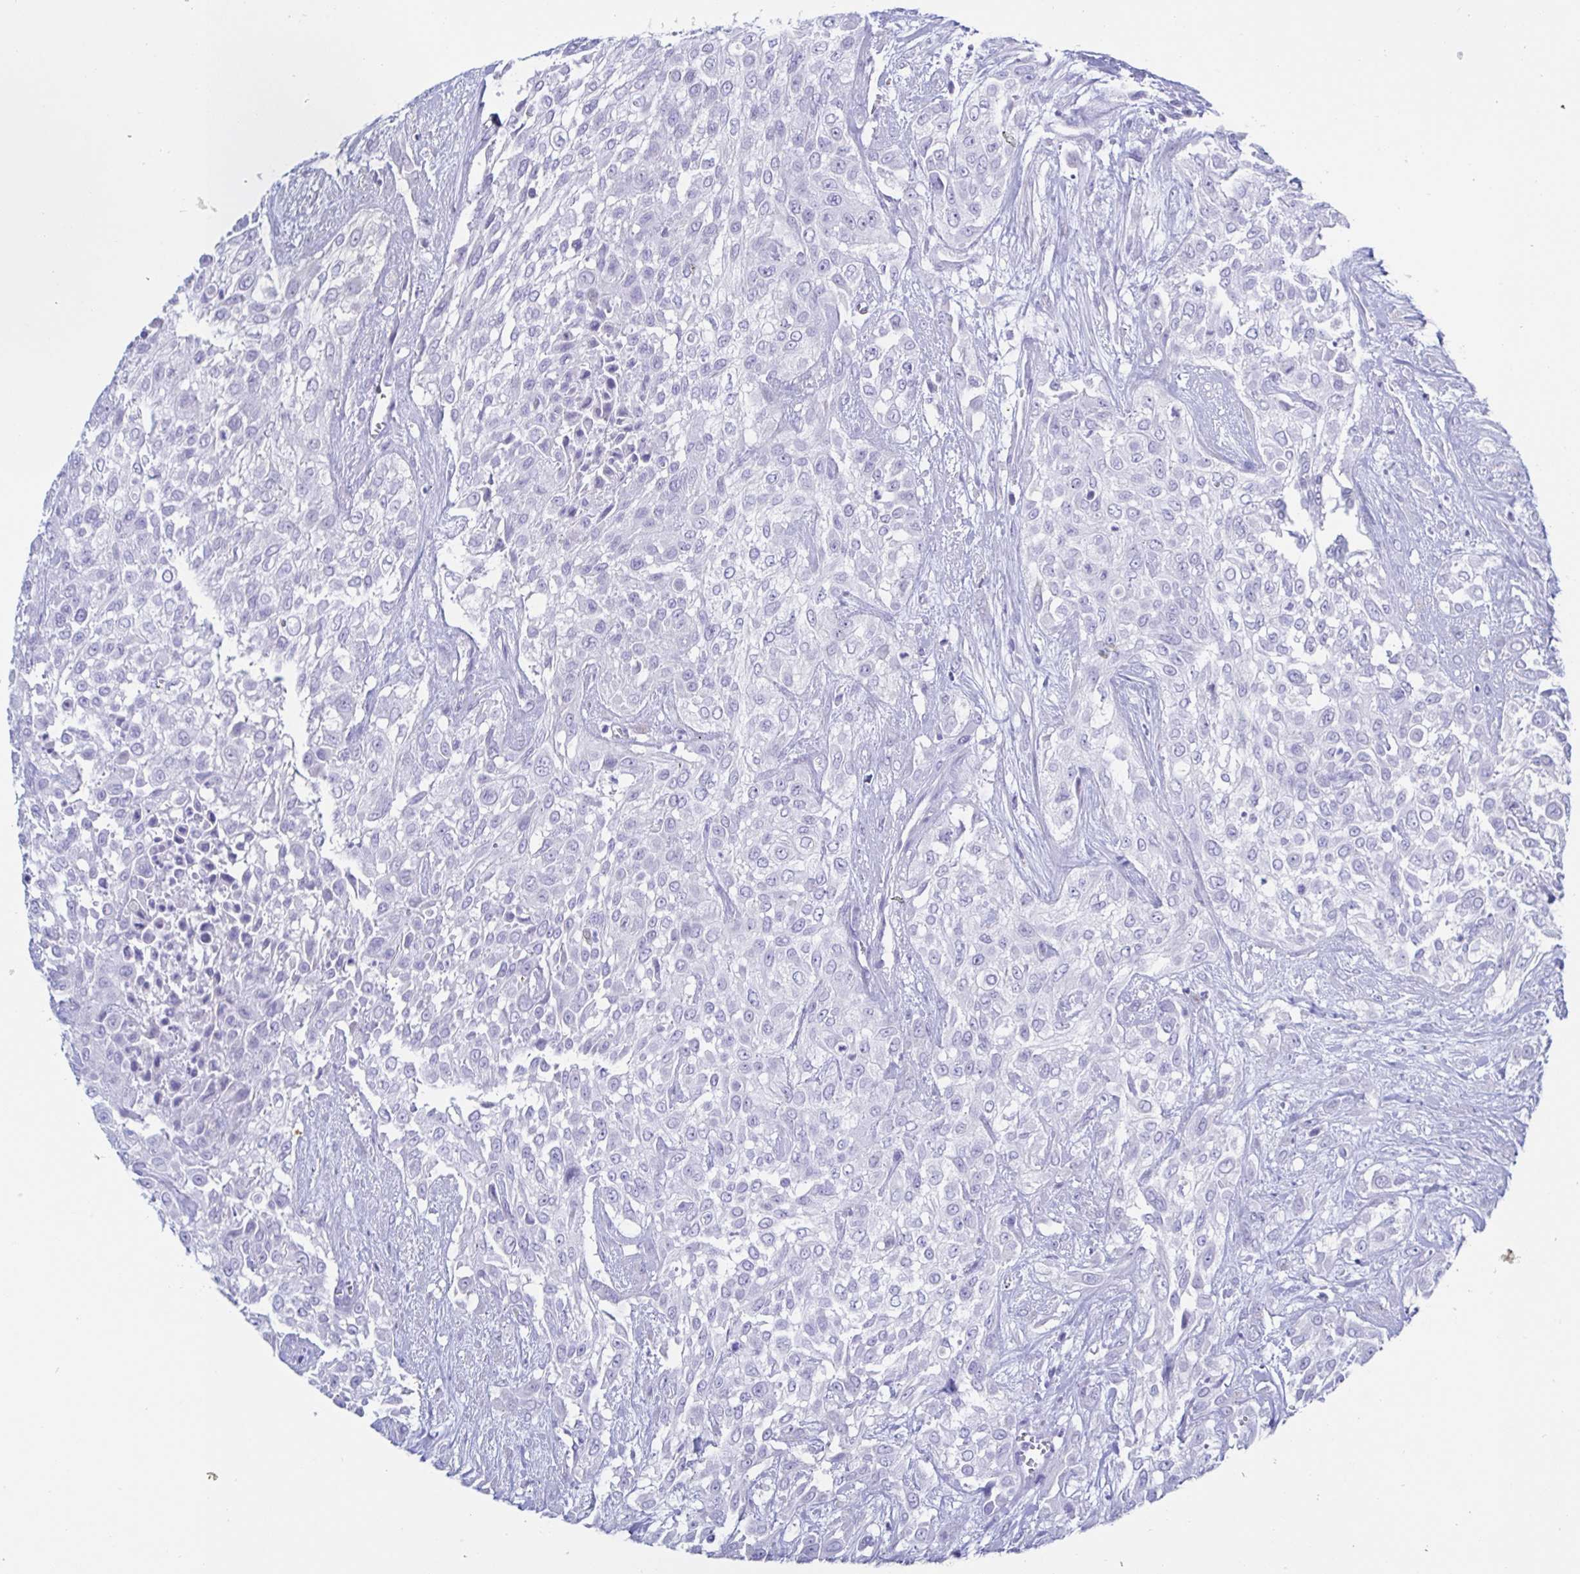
{"staining": {"intensity": "negative", "quantity": "none", "location": "none"}, "tissue": "urothelial cancer", "cell_type": "Tumor cells", "image_type": "cancer", "snomed": [{"axis": "morphology", "description": "Urothelial carcinoma, High grade"}, {"axis": "topography", "description": "Urinary bladder"}], "caption": "Immunohistochemistry (IHC) of high-grade urothelial carcinoma displays no expression in tumor cells.", "gene": "KCNH6", "patient": {"sex": "male", "age": 57}}